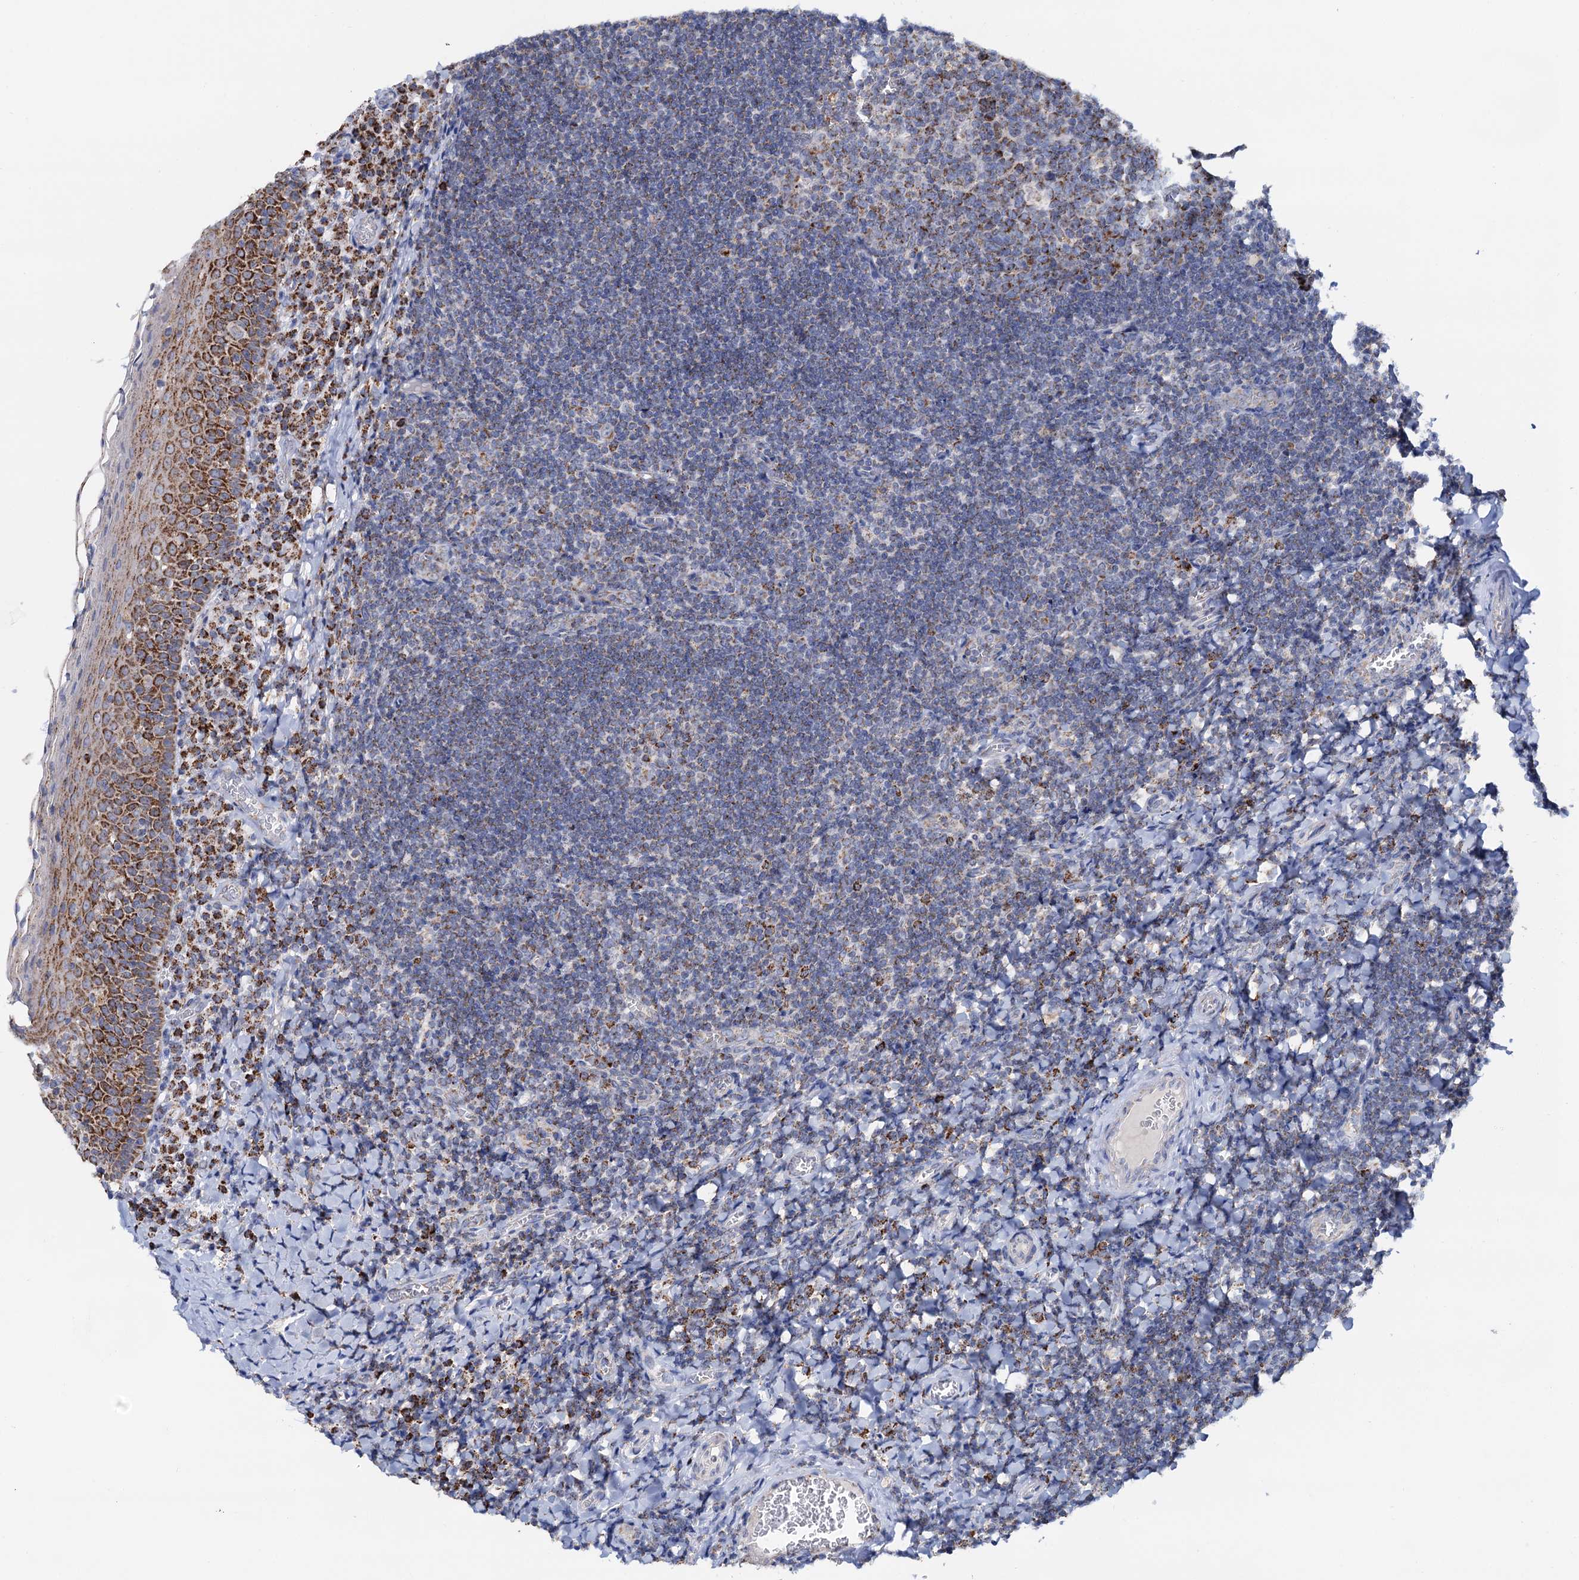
{"staining": {"intensity": "moderate", "quantity": ">75%", "location": "cytoplasmic/membranous"}, "tissue": "tonsil", "cell_type": "Germinal center cells", "image_type": "normal", "snomed": [{"axis": "morphology", "description": "Normal tissue, NOS"}, {"axis": "topography", "description": "Tonsil"}], "caption": "Immunohistochemical staining of benign human tonsil displays moderate cytoplasmic/membranous protein positivity in about >75% of germinal center cells. Immunohistochemistry stains the protein of interest in brown and the nuclei are stained blue.", "gene": "C2CD3", "patient": {"sex": "male", "age": 27}}